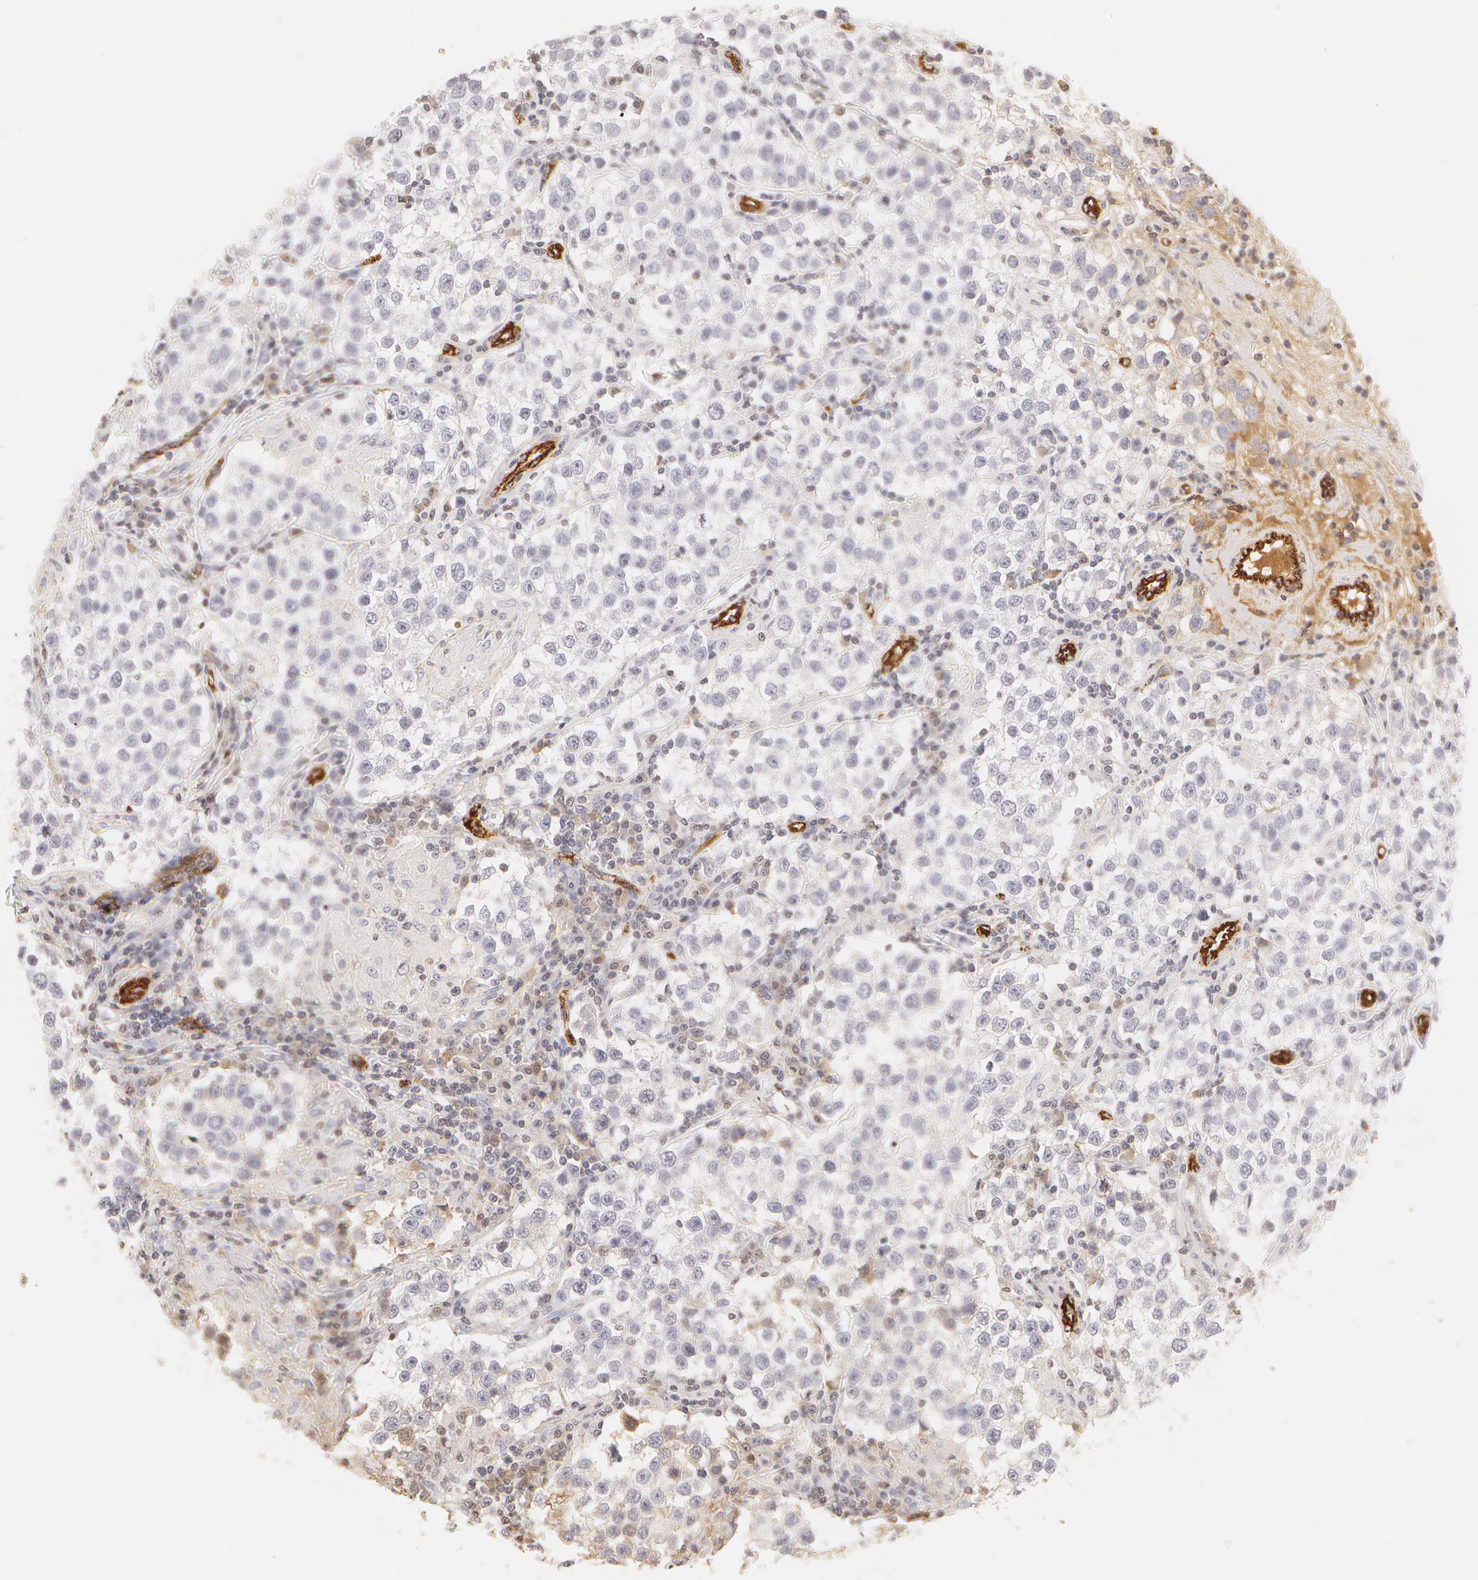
{"staining": {"intensity": "negative", "quantity": "none", "location": "none"}, "tissue": "testis cancer", "cell_type": "Tumor cells", "image_type": "cancer", "snomed": [{"axis": "morphology", "description": "Seminoma, NOS"}, {"axis": "topography", "description": "Testis"}], "caption": "Immunohistochemistry of human testis cancer reveals no positivity in tumor cells.", "gene": "VWF", "patient": {"sex": "male", "age": 36}}